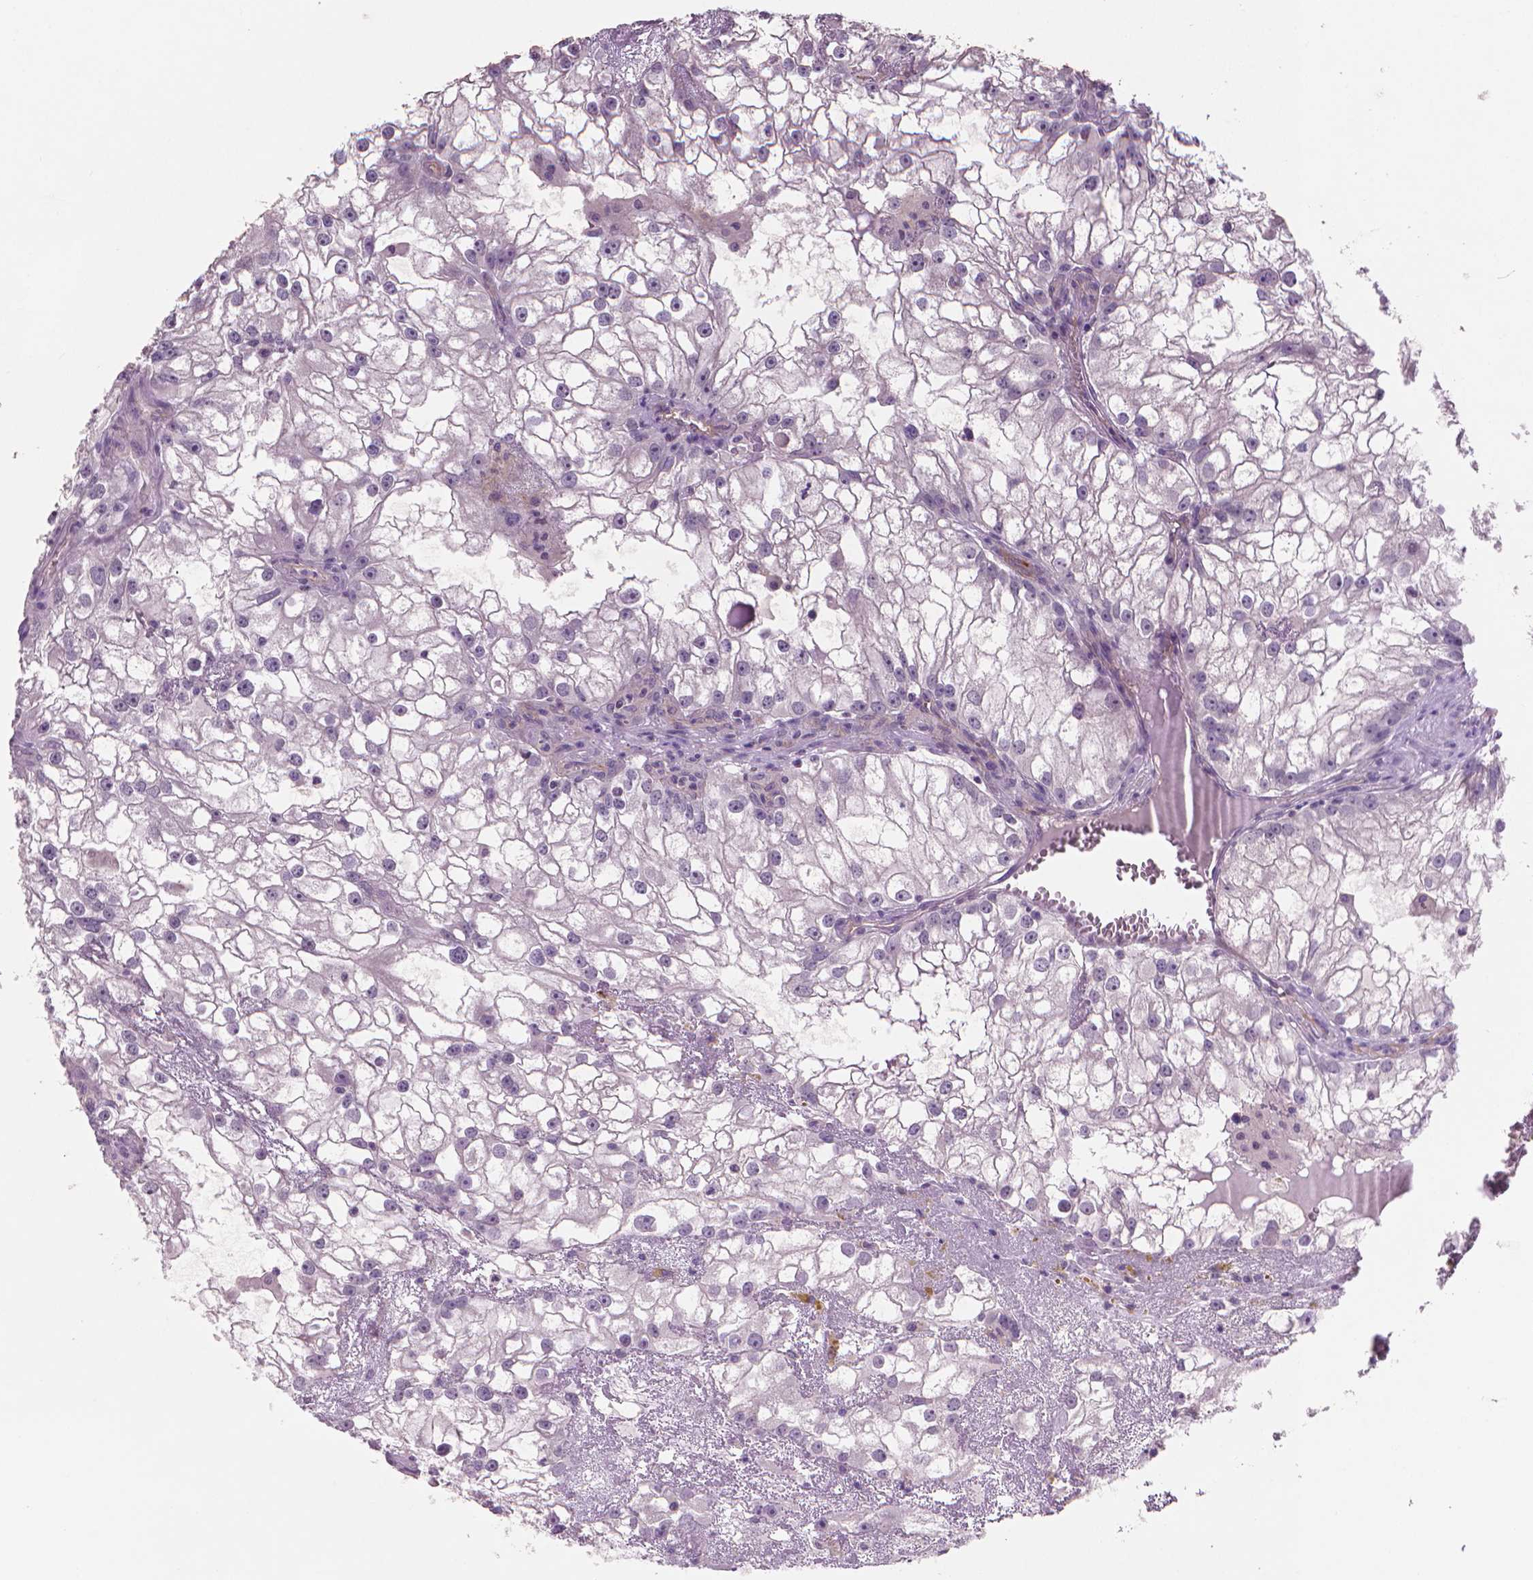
{"staining": {"intensity": "negative", "quantity": "none", "location": "none"}, "tissue": "renal cancer", "cell_type": "Tumor cells", "image_type": "cancer", "snomed": [{"axis": "morphology", "description": "Adenocarcinoma, NOS"}, {"axis": "topography", "description": "Kidney"}], "caption": "Immunohistochemical staining of human renal cancer (adenocarcinoma) exhibits no significant expression in tumor cells. The staining was performed using DAB to visualize the protein expression in brown, while the nuclei were stained in blue with hematoxylin (Magnification: 20x).", "gene": "CLXN", "patient": {"sex": "male", "age": 59}}